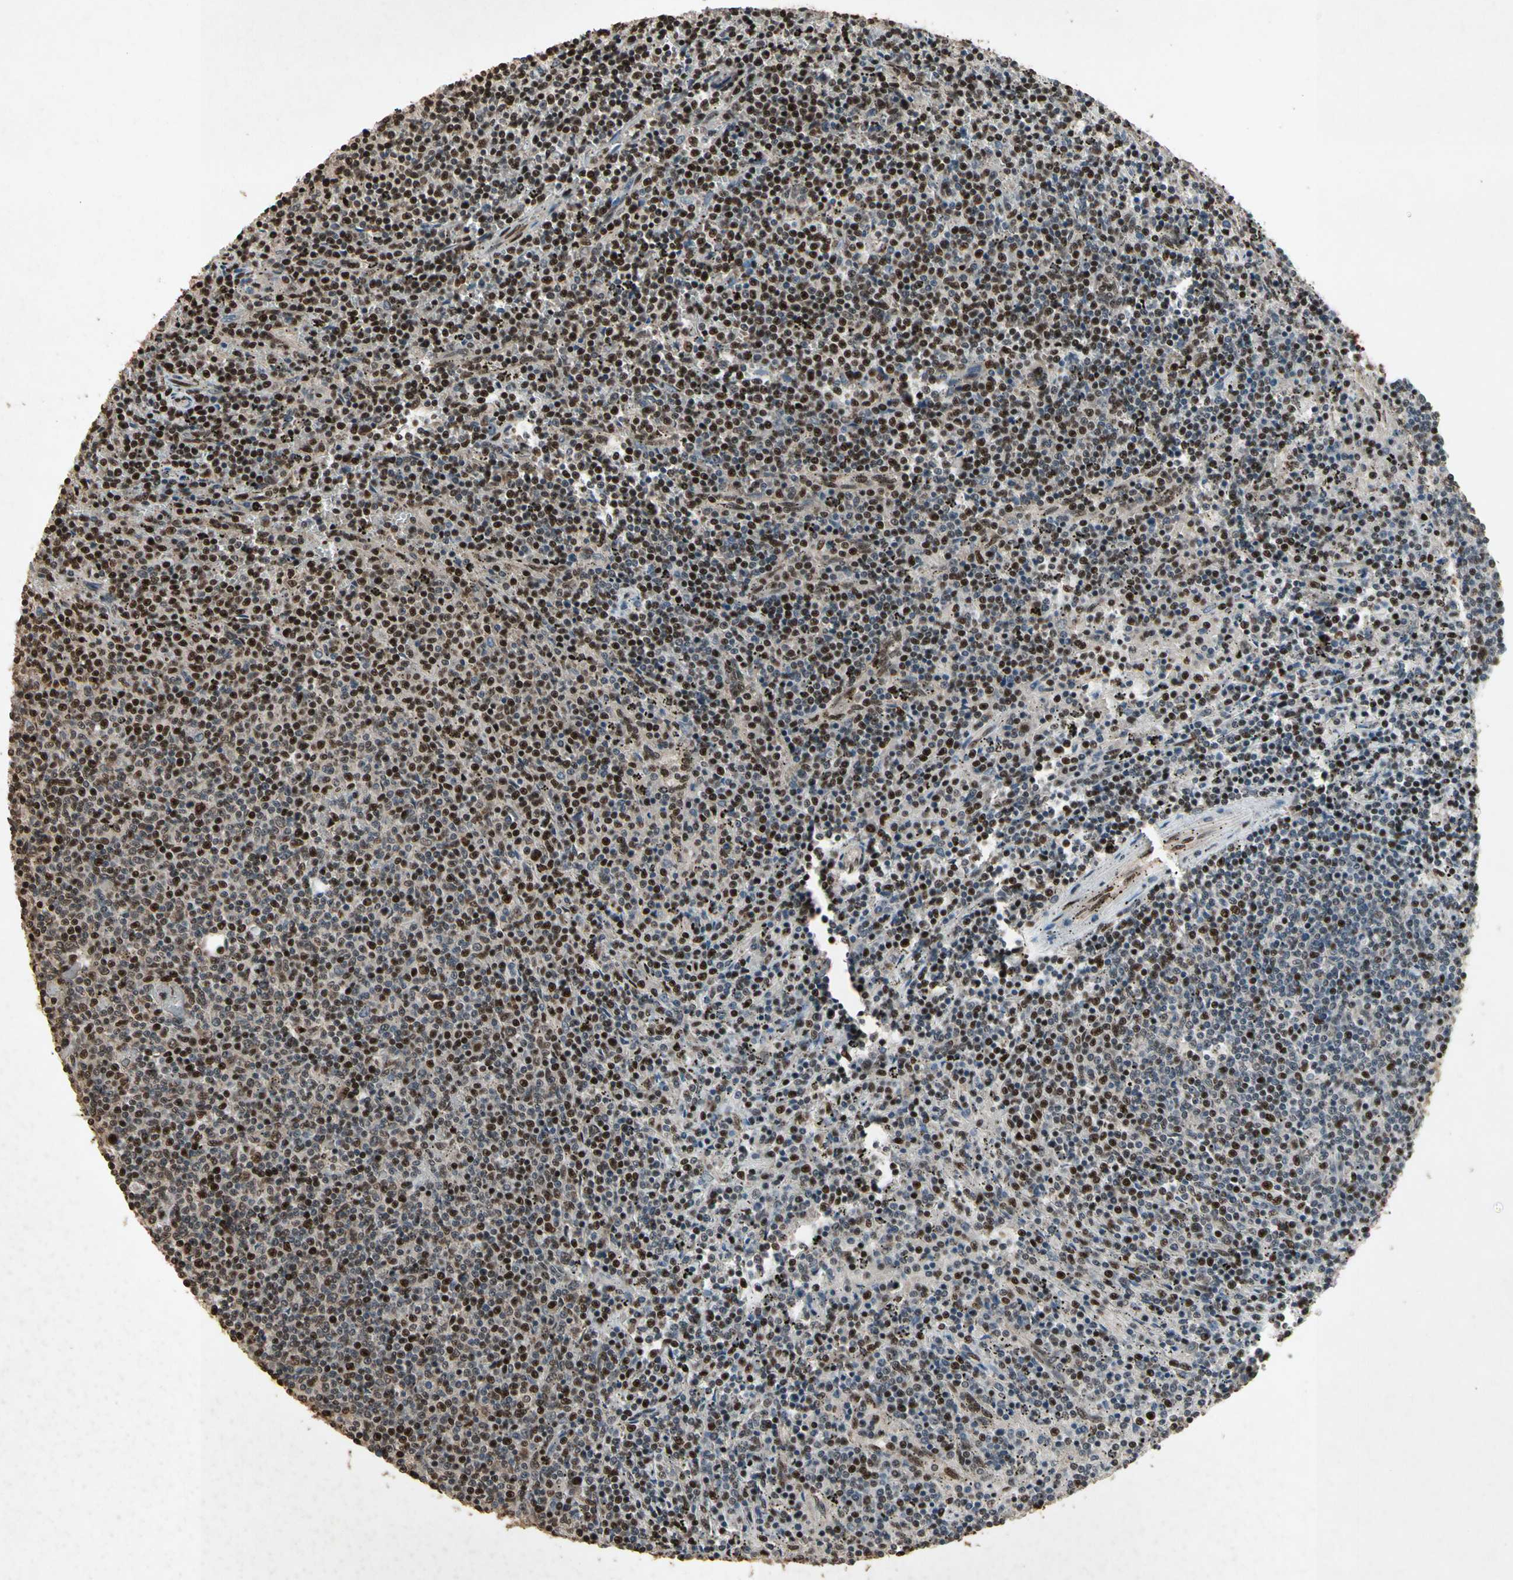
{"staining": {"intensity": "strong", "quantity": "25%-75%", "location": "nuclear"}, "tissue": "lymphoma", "cell_type": "Tumor cells", "image_type": "cancer", "snomed": [{"axis": "morphology", "description": "Malignant lymphoma, non-Hodgkin's type, Low grade"}, {"axis": "topography", "description": "Spleen"}], "caption": "A histopathology image of lymphoma stained for a protein exhibits strong nuclear brown staining in tumor cells. (Brightfield microscopy of DAB IHC at high magnification).", "gene": "TBX2", "patient": {"sex": "female", "age": 50}}